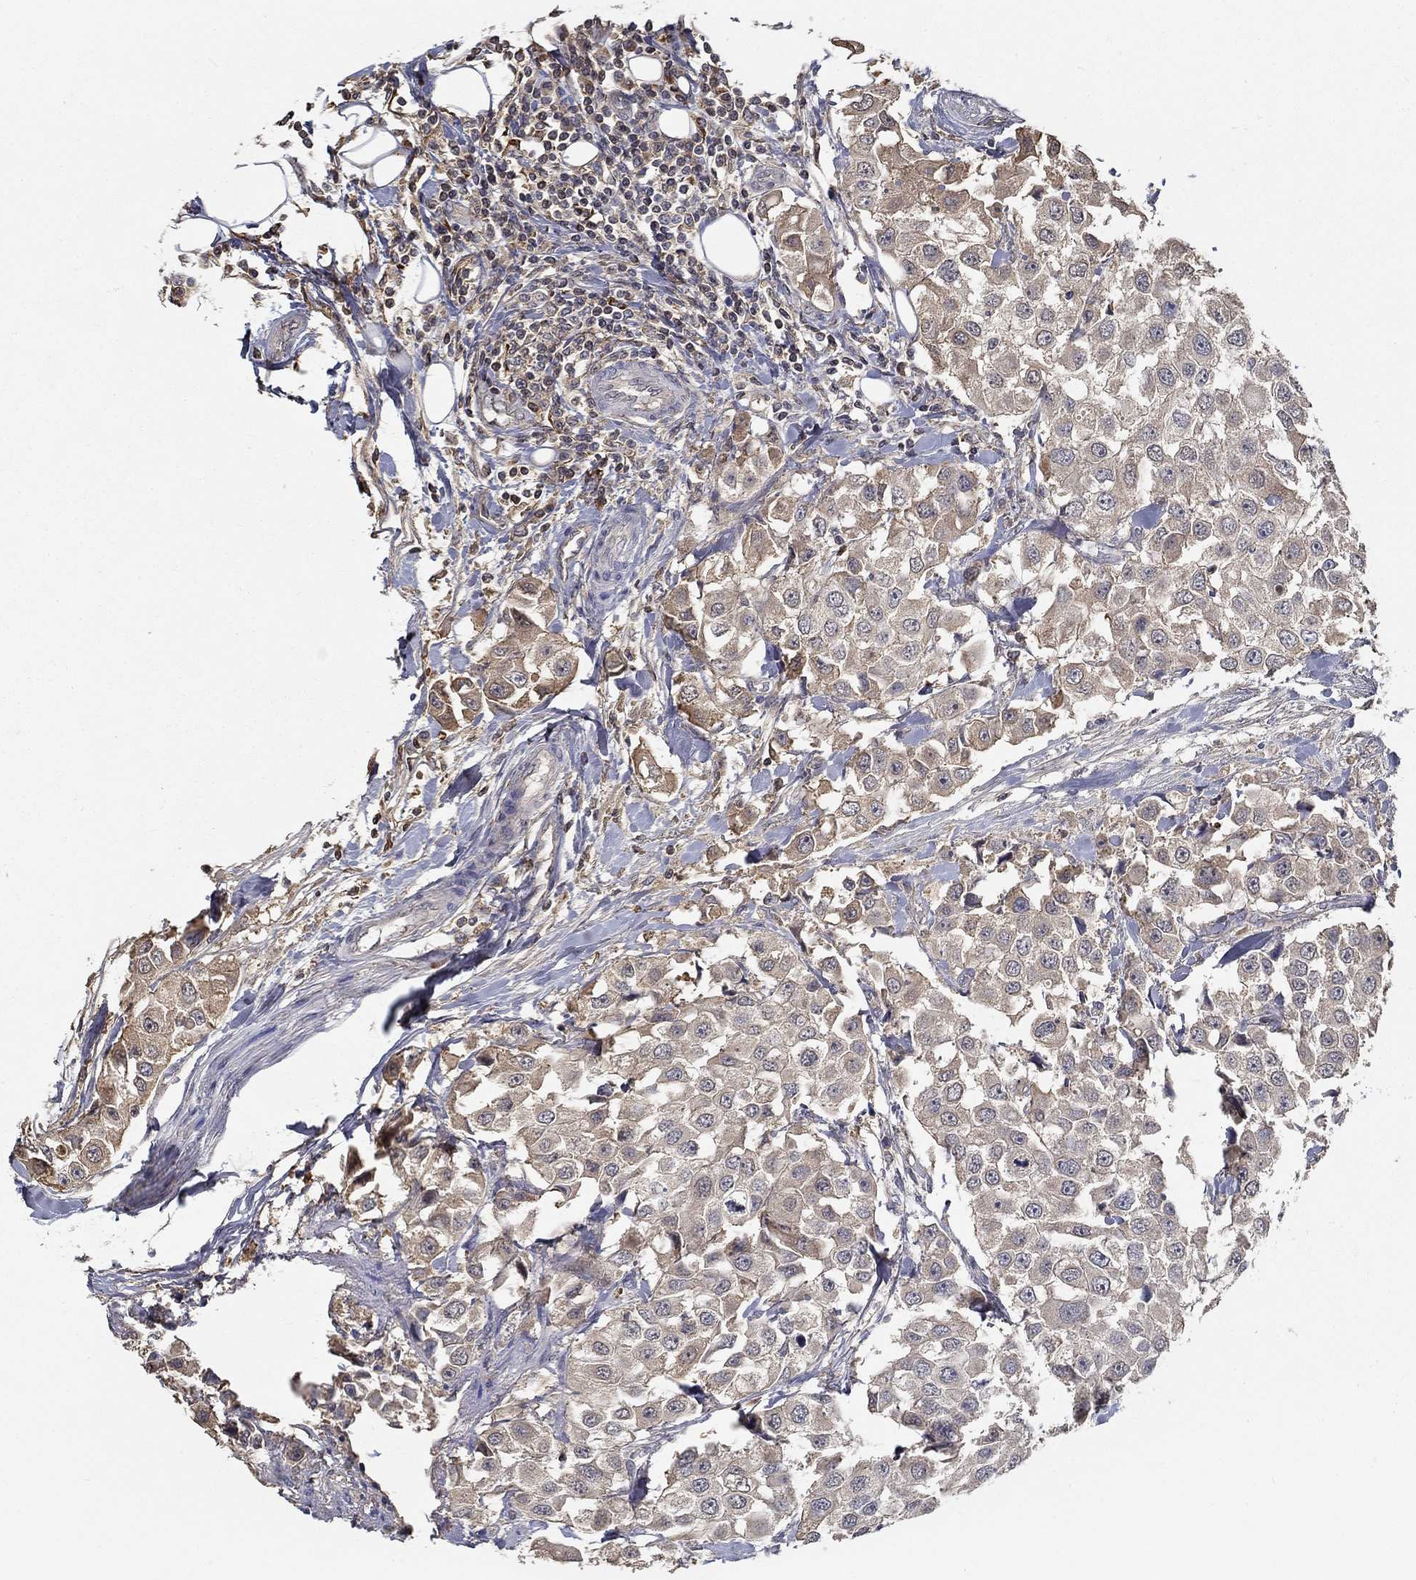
{"staining": {"intensity": "weak", "quantity": "<25%", "location": "cytoplasmic/membranous"}, "tissue": "urothelial cancer", "cell_type": "Tumor cells", "image_type": "cancer", "snomed": [{"axis": "morphology", "description": "Urothelial carcinoma, High grade"}, {"axis": "topography", "description": "Urinary bladder"}], "caption": "Human urothelial cancer stained for a protein using immunohistochemistry (IHC) shows no staining in tumor cells.", "gene": "IL10", "patient": {"sex": "female", "age": 64}}